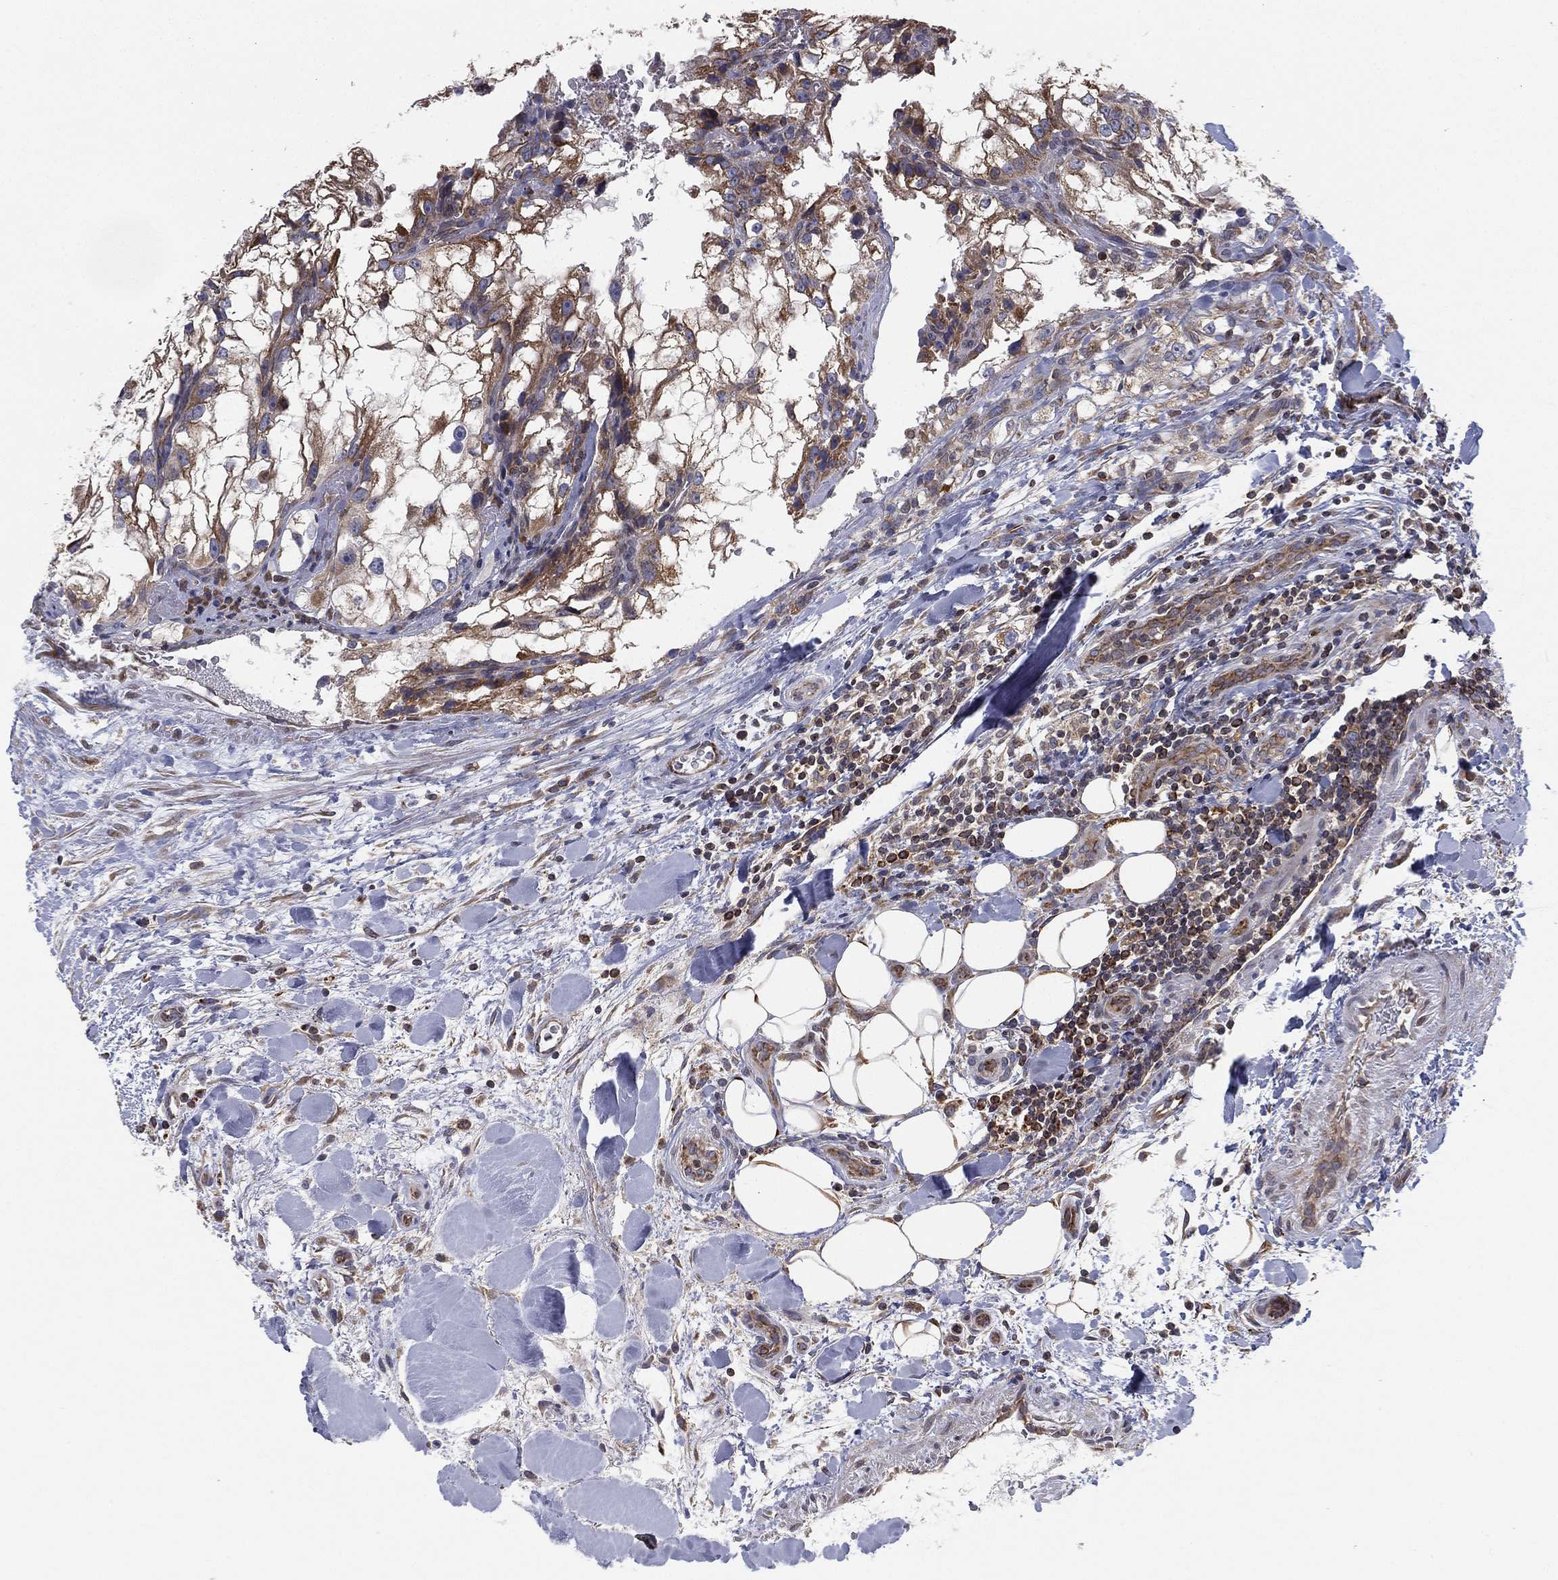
{"staining": {"intensity": "moderate", "quantity": "25%-75%", "location": "cytoplasmic/membranous"}, "tissue": "renal cancer", "cell_type": "Tumor cells", "image_type": "cancer", "snomed": [{"axis": "morphology", "description": "Adenocarcinoma, NOS"}, {"axis": "topography", "description": "Kidney"}], "caption": "Immunohistochemical staining of renal adenocarcinoma shows moderate cytoplasmic/membranous protein positivity in approximately 25%-75% of tumor cells.", "gene": "CYB5B", "patient": {"sex": "male", "age": 59}}